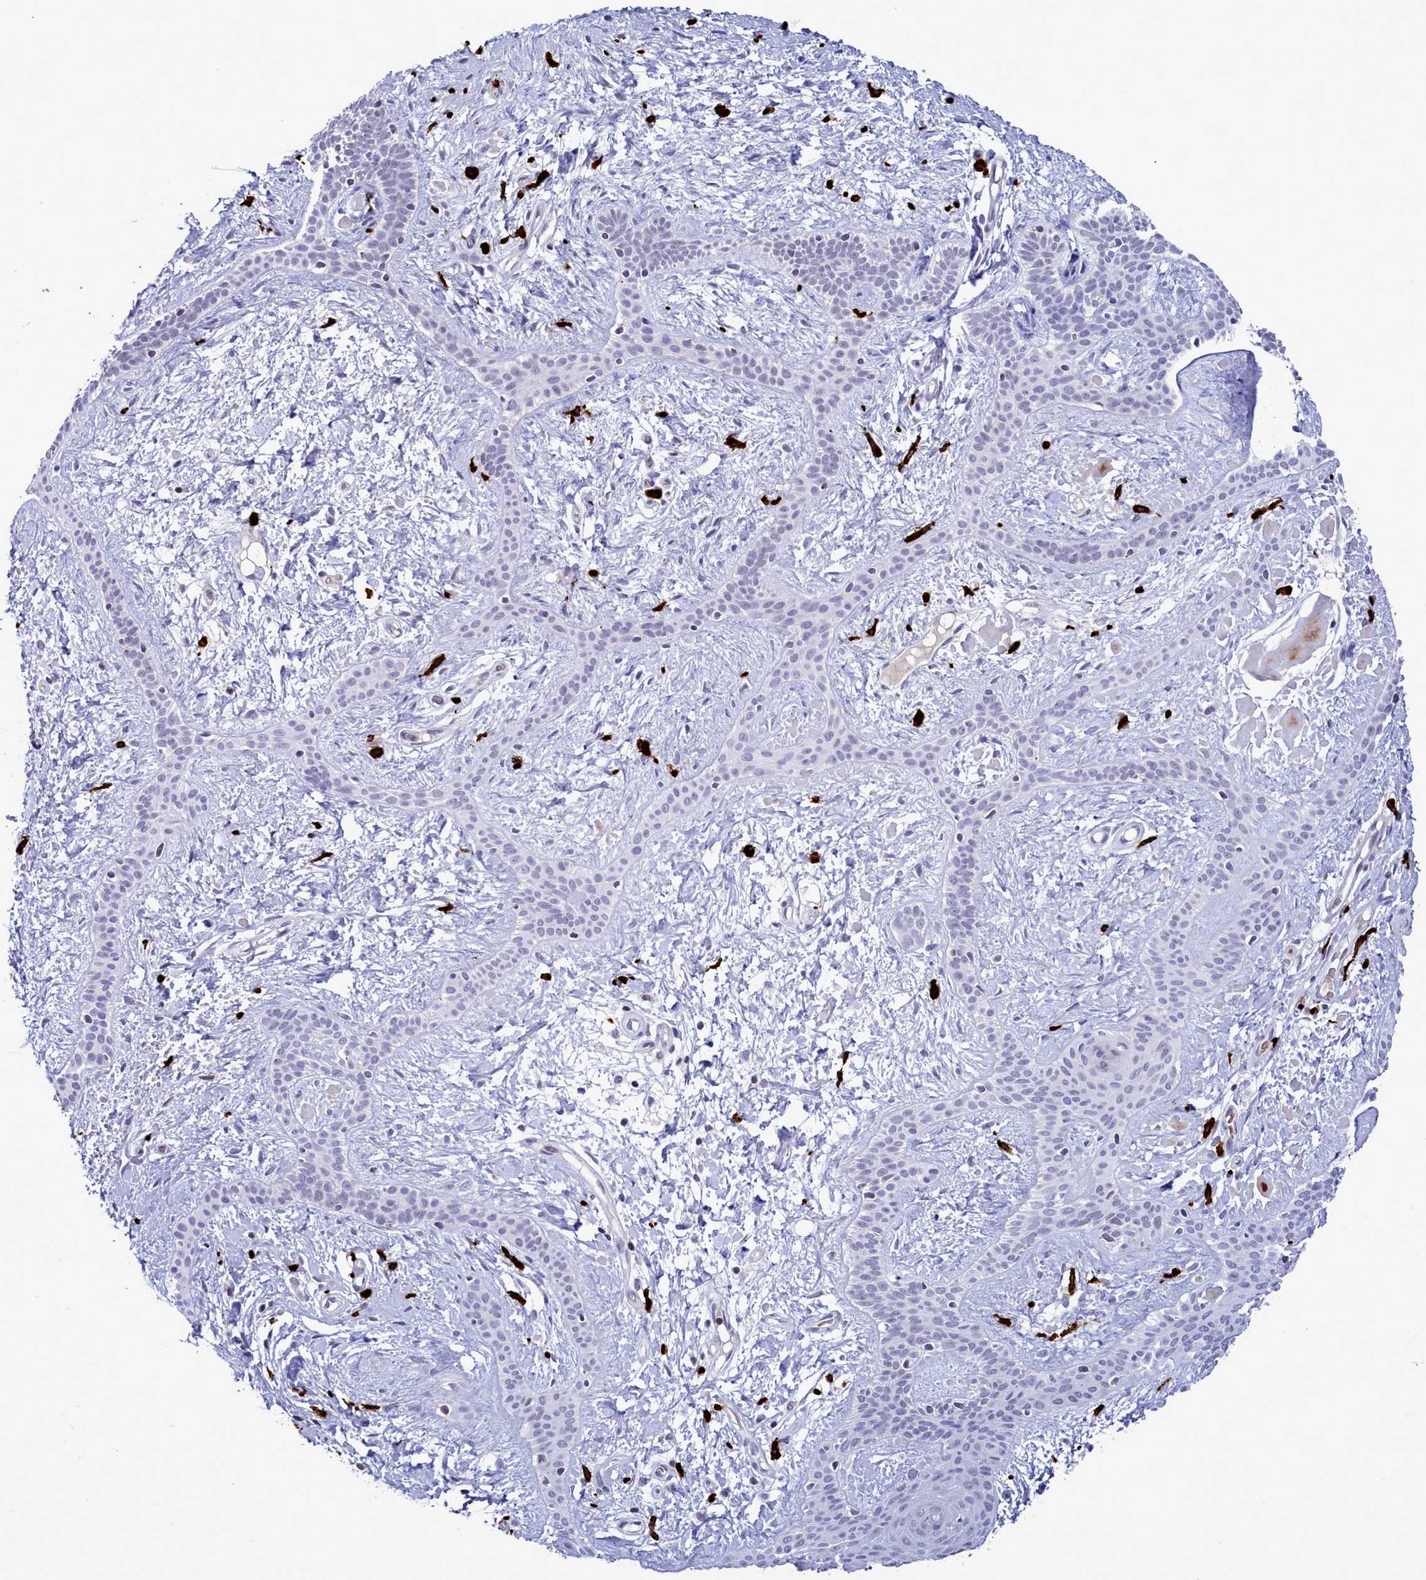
{"staining": {"intensity": "negative", "quantity": "none", "location": "none"}, "tissue": "skin cancer", "cell_type": "Tumor cells", "image_type": "cancer", "snomed": [{"axis": "morphology", "description": "Basal cell carcinoma"}, {"axis": "topography", "description": "Skin"}], "caption": "Immunohistochemical staining of skin basal cell carcinoma shows no significant expression in tumor cells. The staining was performed using DAB to visualize the protein expression in brown, while the nuclei were stained in blue with hematoxylin (Magnification: 20x).", "gene": "POM121L2", "patient": {"sex": "male", "age": 78}}